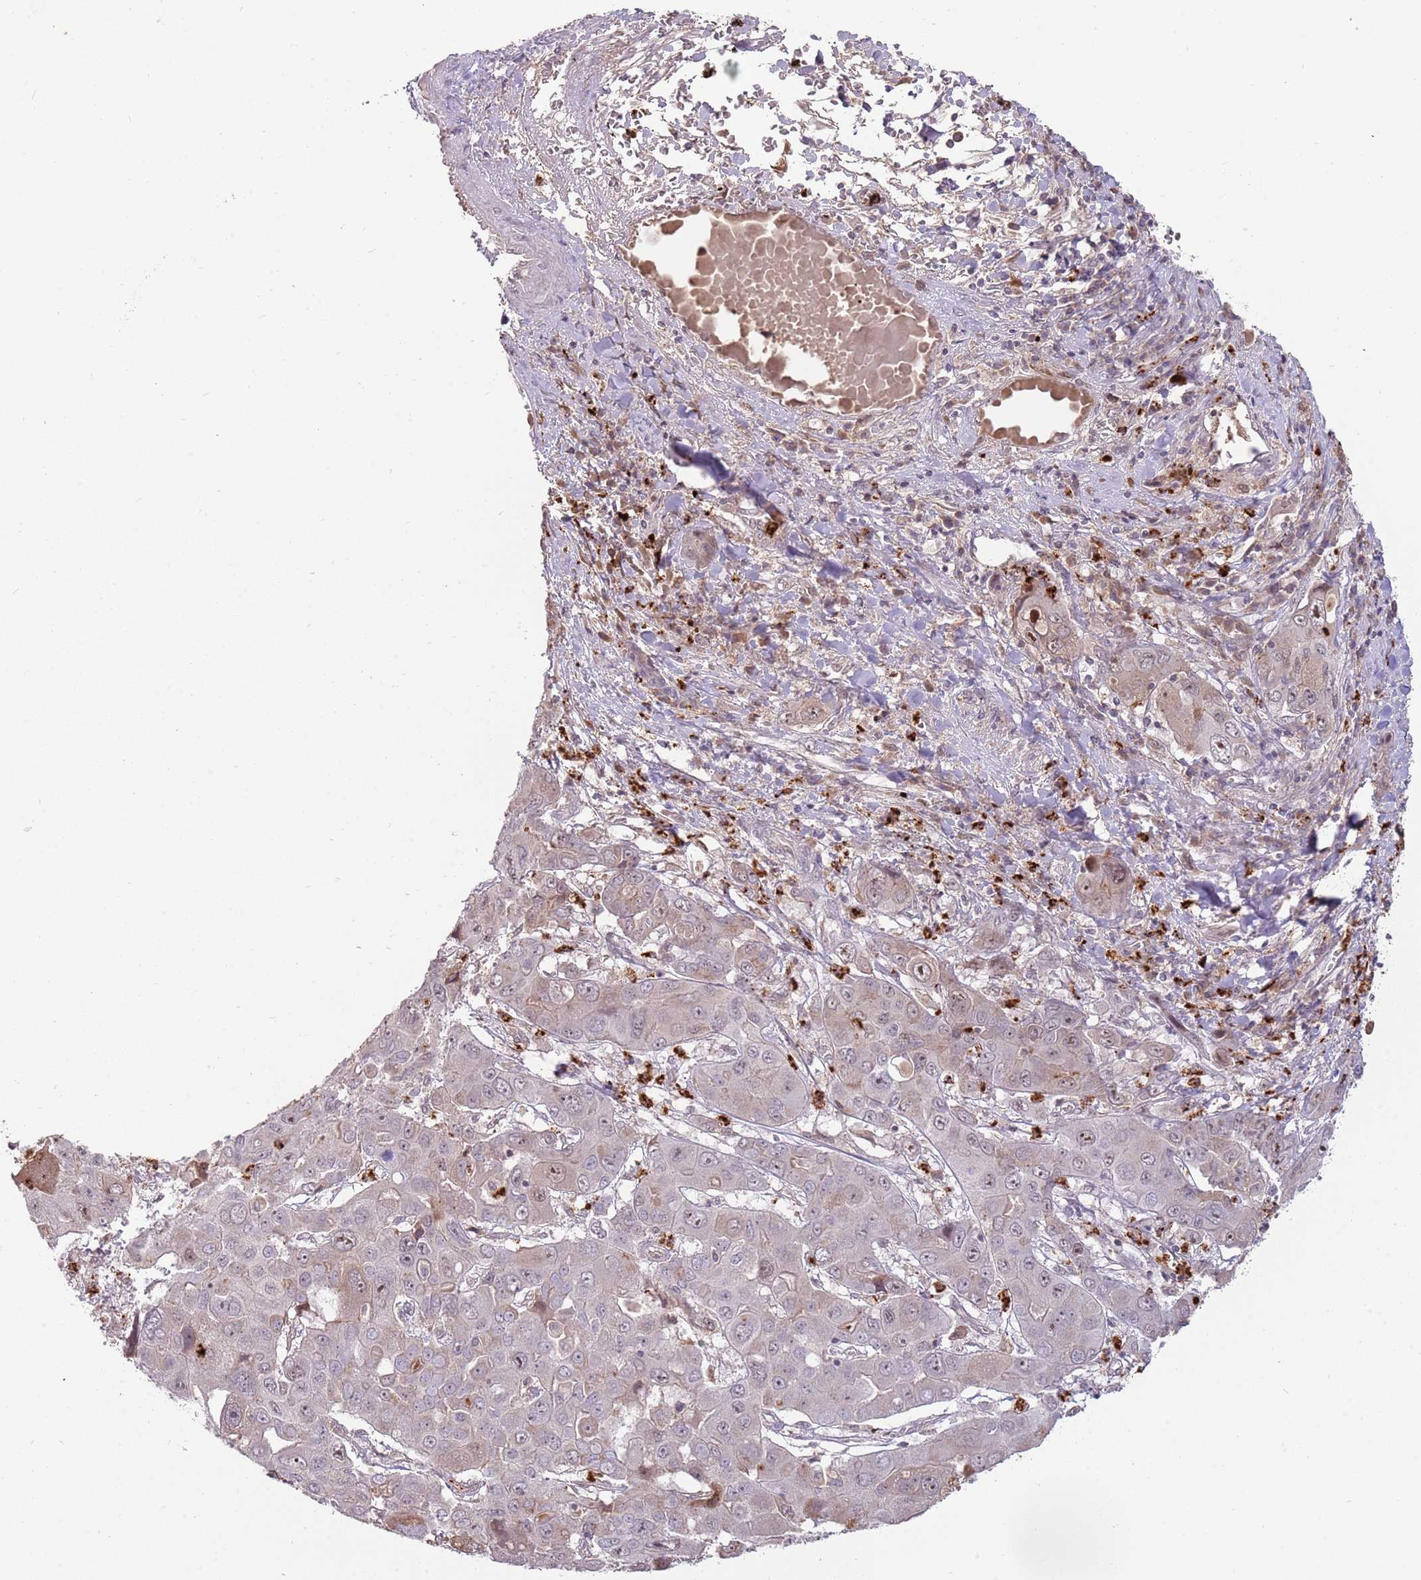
{"staining": {"intensity": "weak", "quantity": "<25%", "location": "cytoplasmic/membranous,nuclear"}, "tissue": "liver cancer", "cell_type": "Tumor cells", "image_type": "cancer", "snomed": [{"axis": "morphology", "description": "Cholangiocarcinoma"}, {"axis": "topography", "description": "Liver"}], "caption": "A micrograph of cholangiocarcinoma (liver) stained for a protein demonstrates no brown staining in tumor cells.", "gene": "NBPF6", "patient": {"sex": "male", "age": 67}}